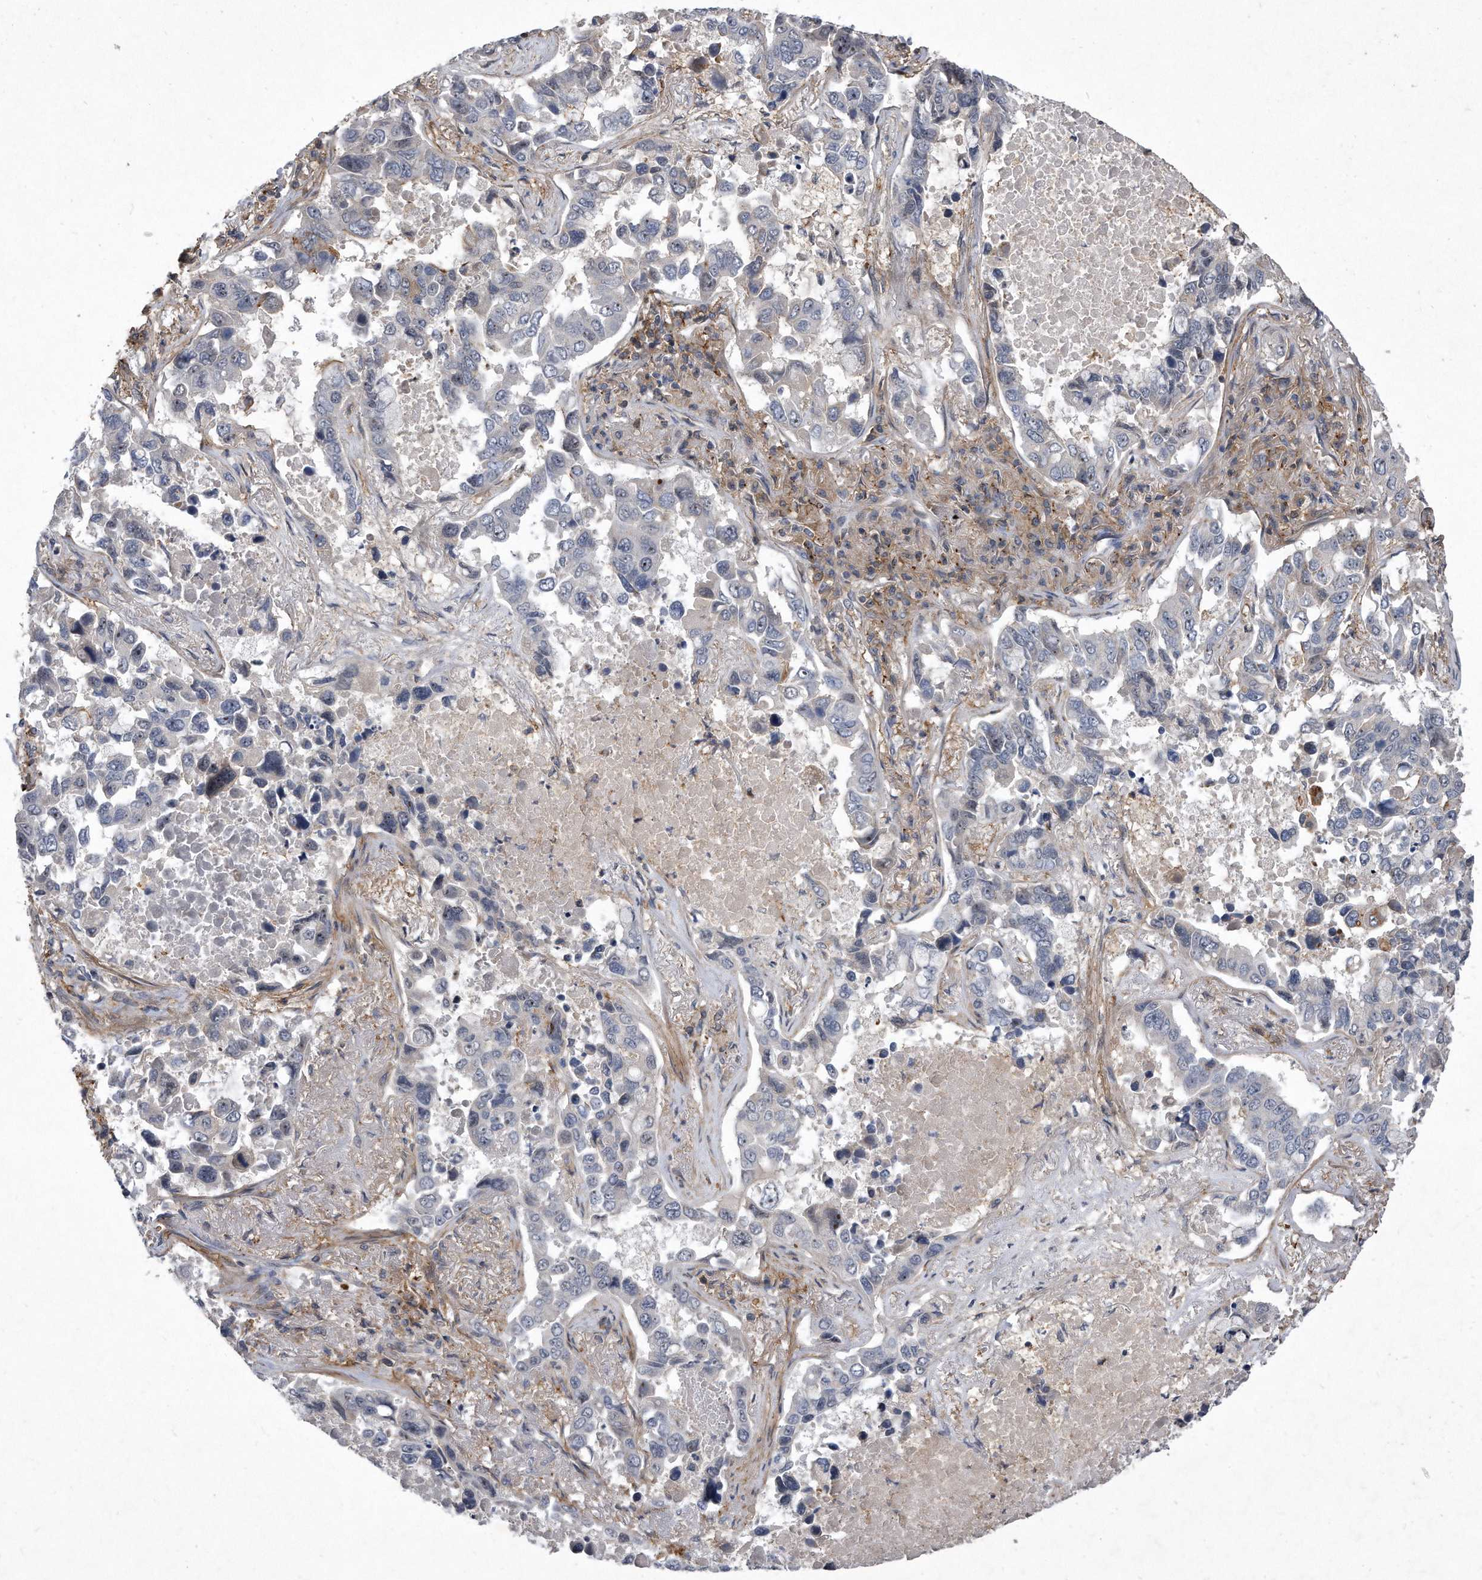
{"staining": {"intensity": "moderate", "quantity": "<25%", "location": "cytoplasmic/membranous"}, "tissue": "lung cancer", "cell_type": "Tumor cells", "image_type": "cancer", "snomed": [{"axis": "morphology", "description": "Adenocarcinoma, NOS"}, {"axis": "topography", "description": "Lung"}], "caption": "Human adenocarcinoma (lung) stained with a brown dye exhibits moderate cytoplasmic/membranous positive positivity in approximately <25% of tumor cells.", "gene": "PGBD2", "patient": {"sex": "male", "age": 64}}